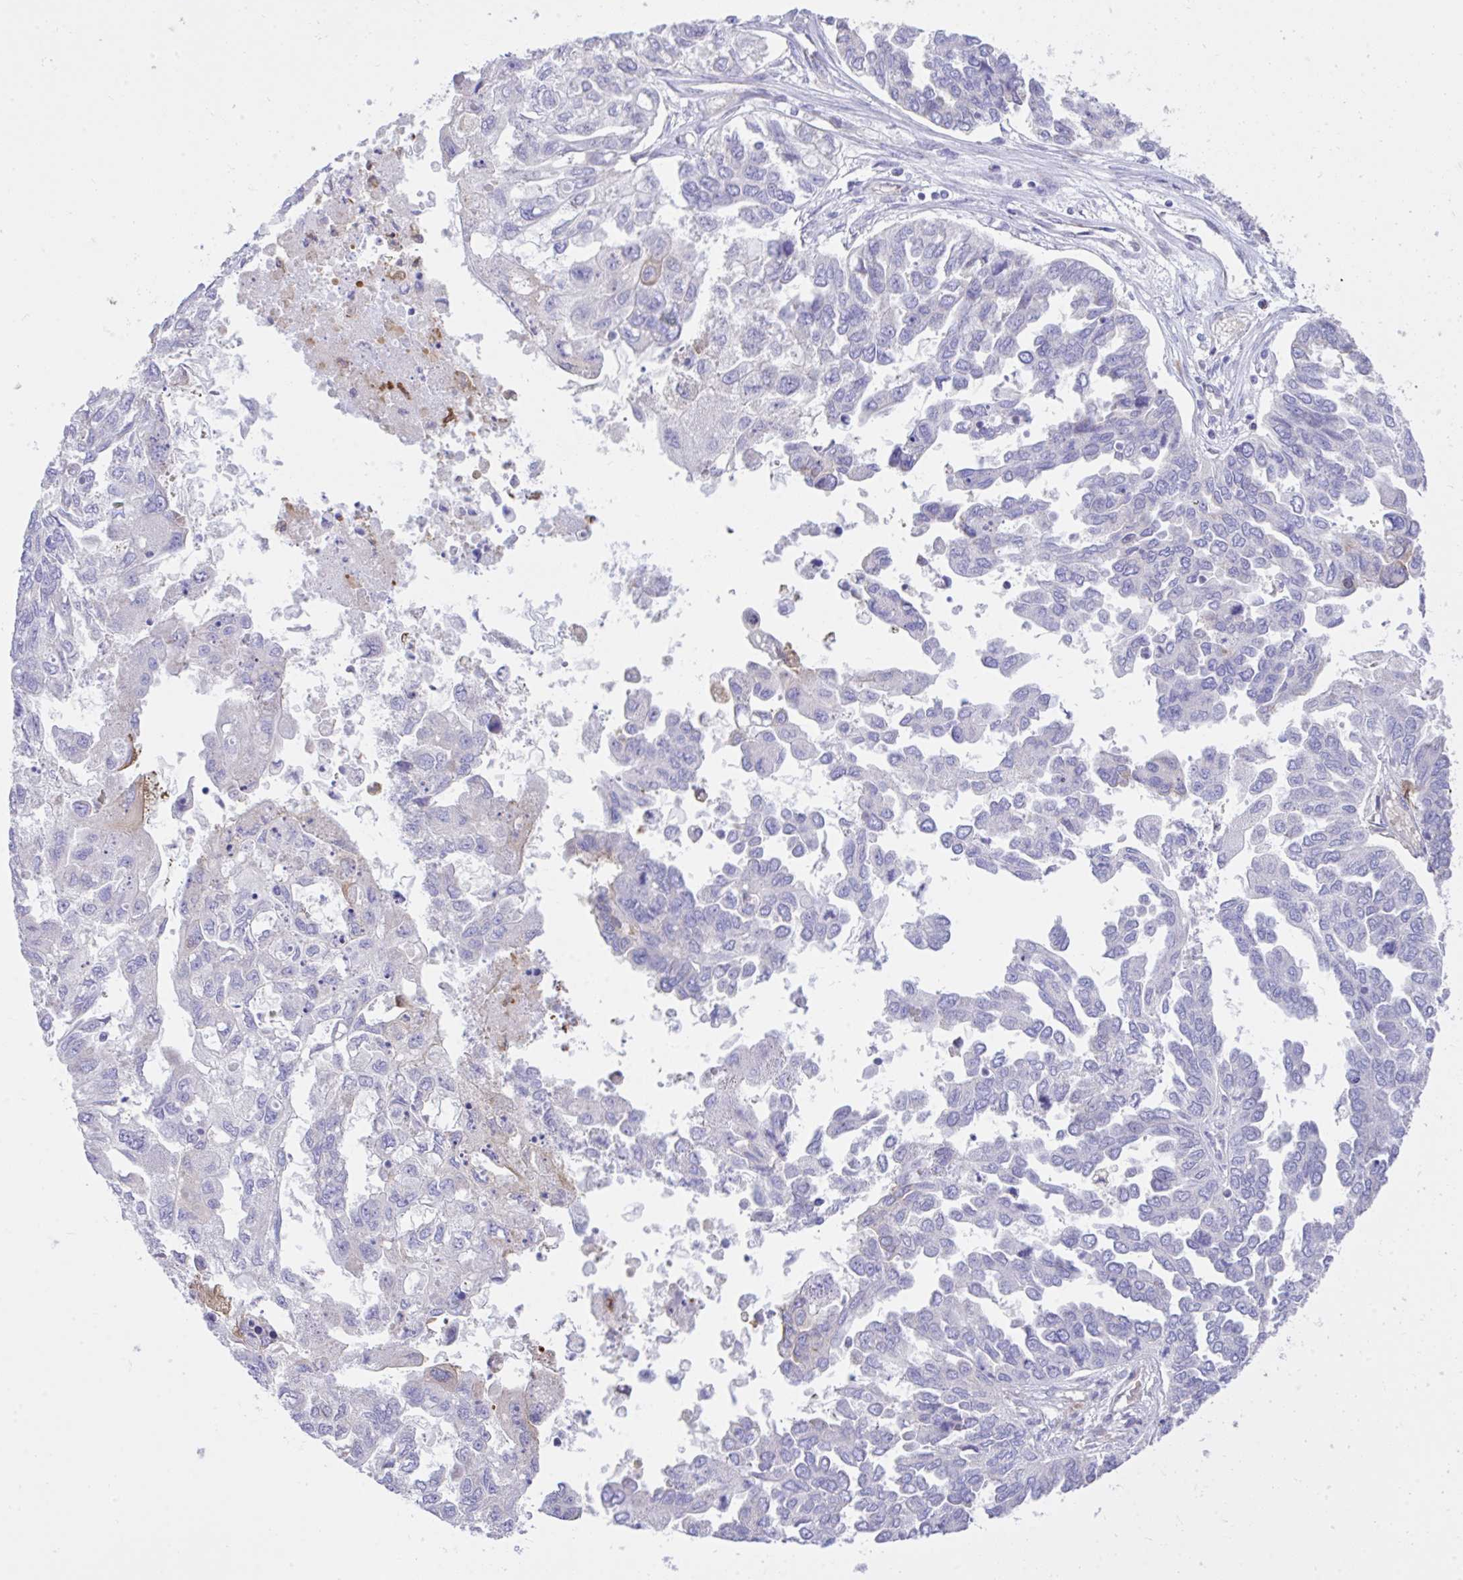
{"staining": {"intensity": "moderate", "quantity": "<25%", "location": "cytoplasmic/membranous"}, "tissue": "ovarian cancer", "cell_type": "Tumor cells", "image_type": "cancer", "snomed": [{"axis": "morphology", "description": "Cystadenocarcinoma, serous, NOS"}, {"axis": "topography", "description": "Ovary"}], "caption": "An IHC photomicrograph of neoplastic tissue is shown. Protein staining in brown labels moderate cytoplasmic/membranous positivity in ovarian cancer within tumor cells. Nuclei are stained in blue.", "gene": "EEF1A2", "patient": {"sex": "female", "age": 53}}